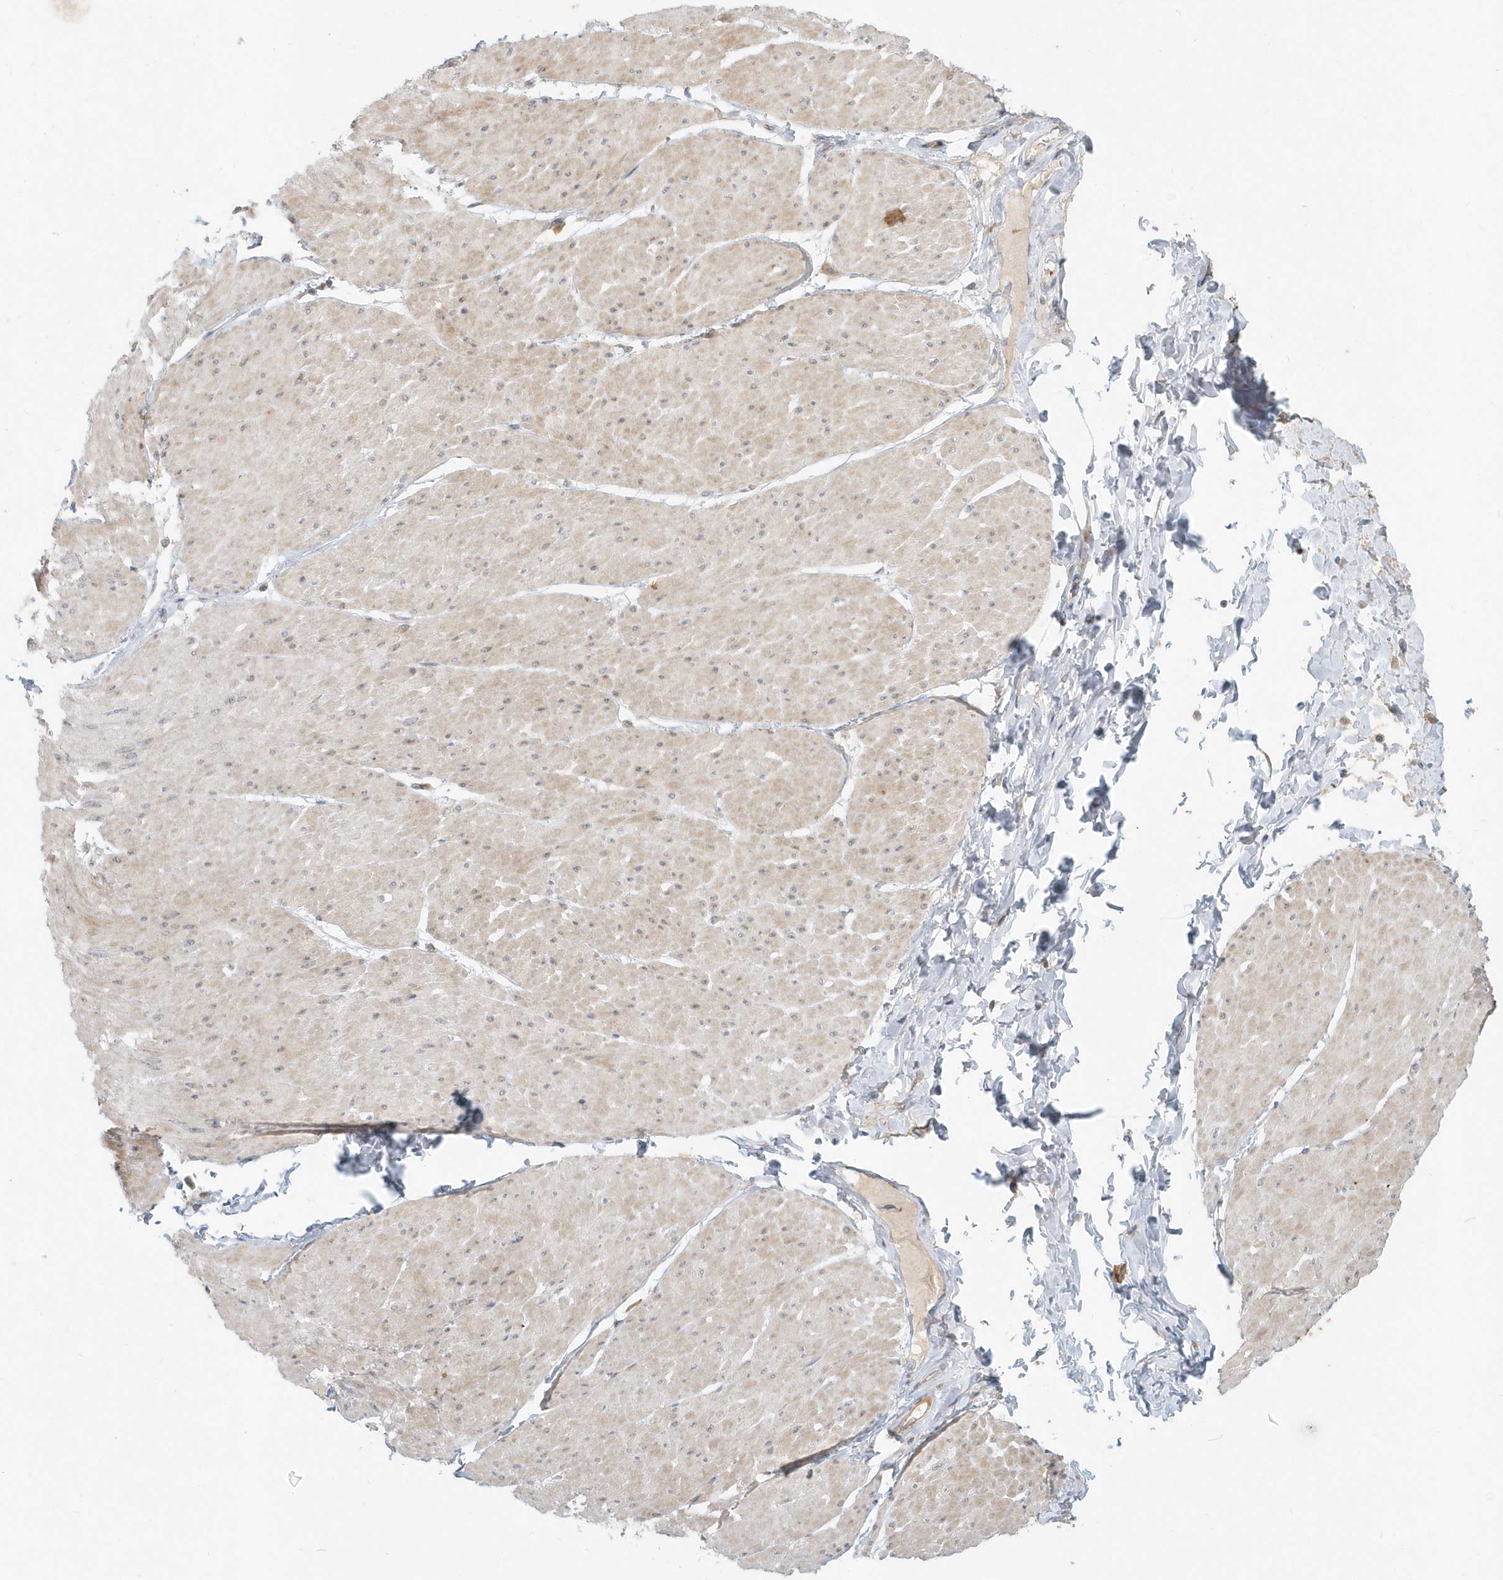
{"staining": {"intensity": "weak", "quantity": ">75%", "location": "cytoplasmic/membranous"}, "tissue": "smooth muscle", "cell_type": "Smooth muscle cells", "image_type": "normal", "snomed": [{"axis": "morphology", "description": "Urothelial carcinoma, High grade"}, {"axis": "topography", "description": "Urinary bladder"}], "caption": "High-power microscopy captured an immunohistochemistry histopathology image of benign smooth muscle, revealing weak cytoplasmic/membranous expression in approximately >75% of smooth muscle cells.", "gene": "NAPB", "patient": {"sex": "male", "age": 46}}